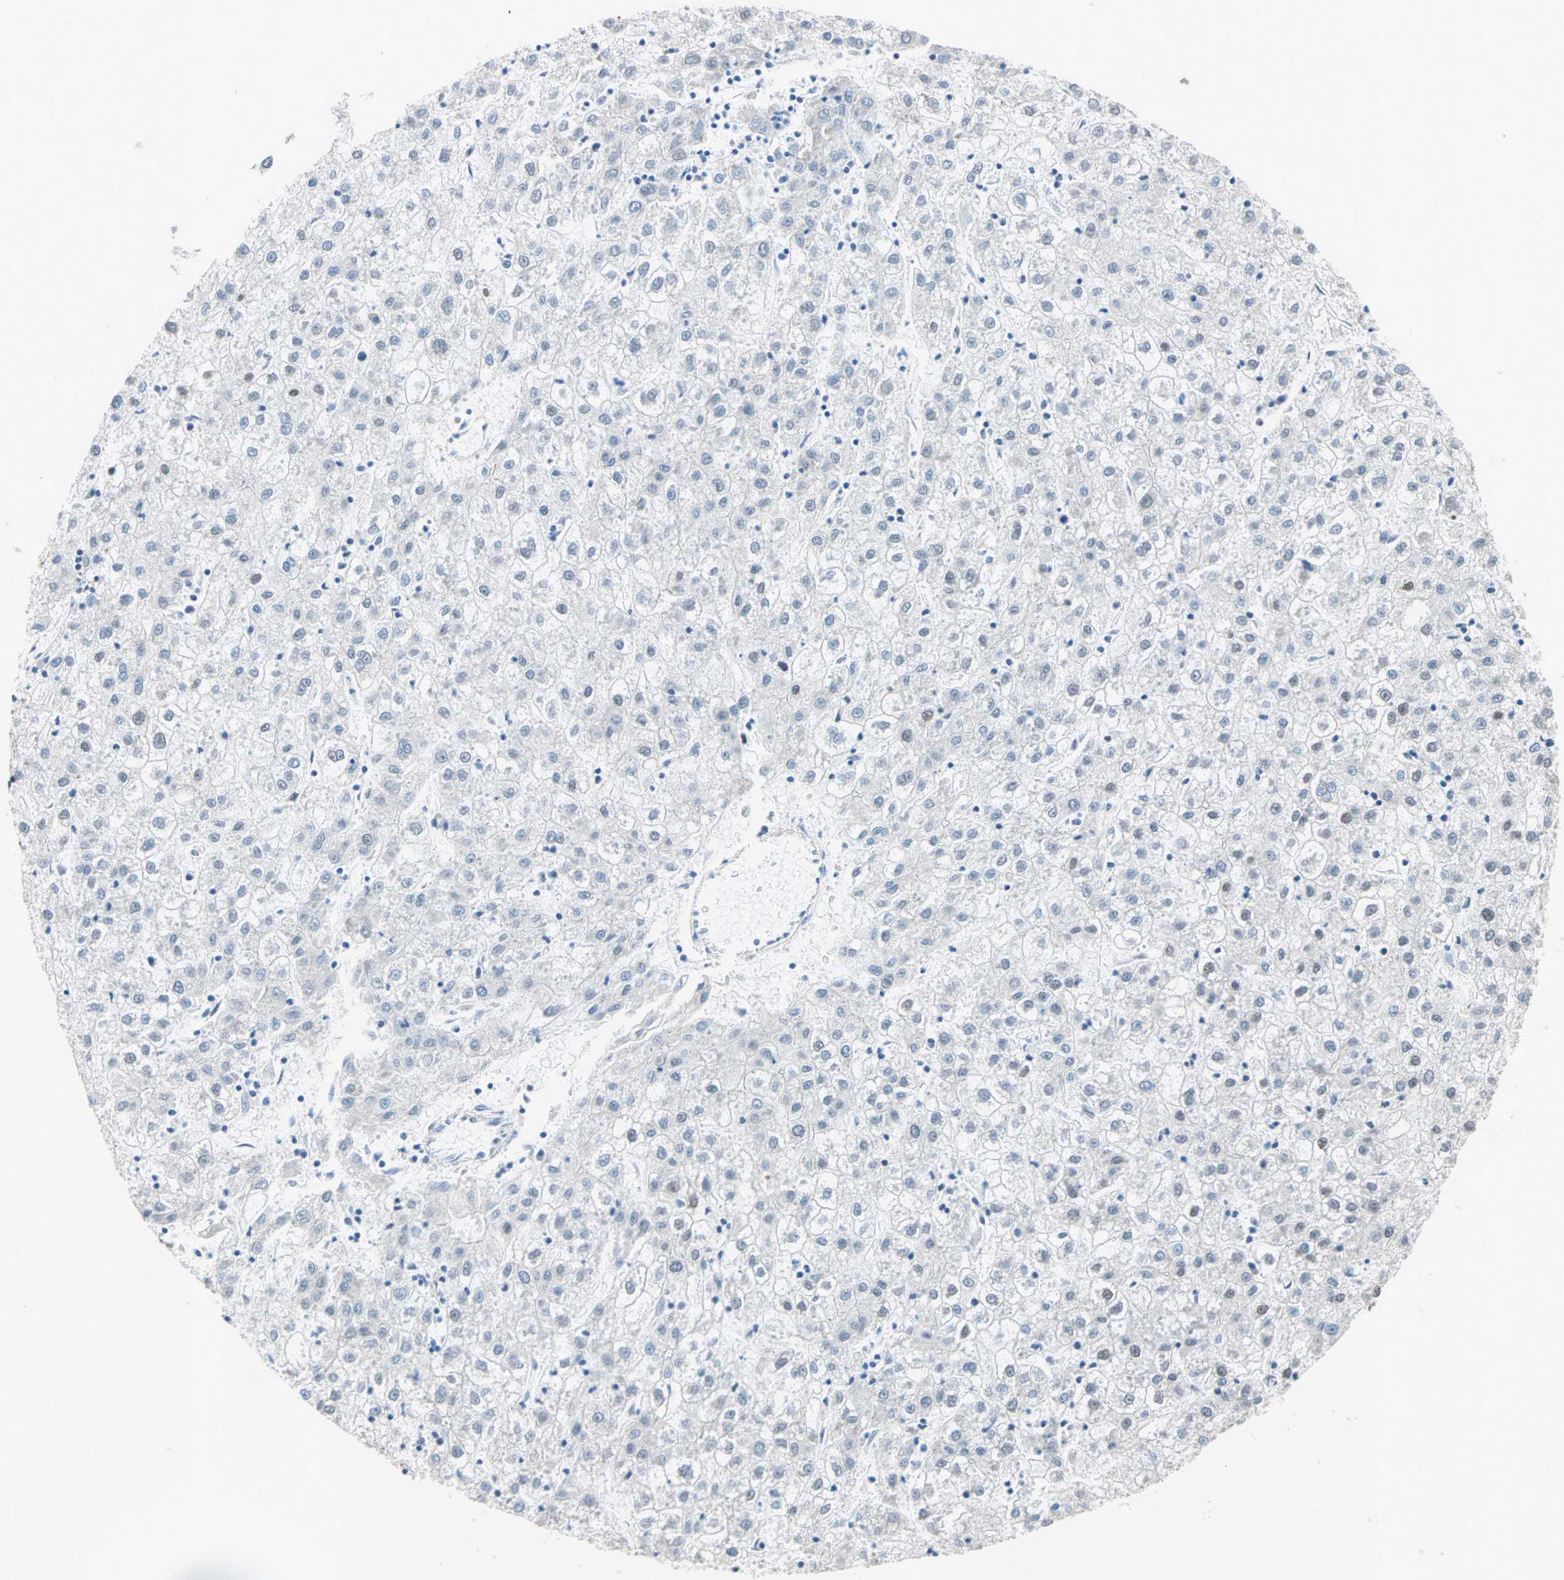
{"staining": {"intensity": "negative", "quantity": "none", "location": "none"}, "tissue": "liver cancer", "cell_type": "Tumor cells", "image_type": "cancer", "snomed": [{"axis": "morphology", "description": "Carcinoma, Hepatocellular, NOS"}, {"axis": "topography", "description": "Liver"}], "caption": "Immunohistochemical staining of human liver cancer (hepatocellular carcinoma) exhibits no significant positivity in tumor cells. (Immunohistochemistry (ihc), brightfield microscopy, high magnification).", "gene": "DAZAP1", "patient": {"sex": "male", "age": 72}}